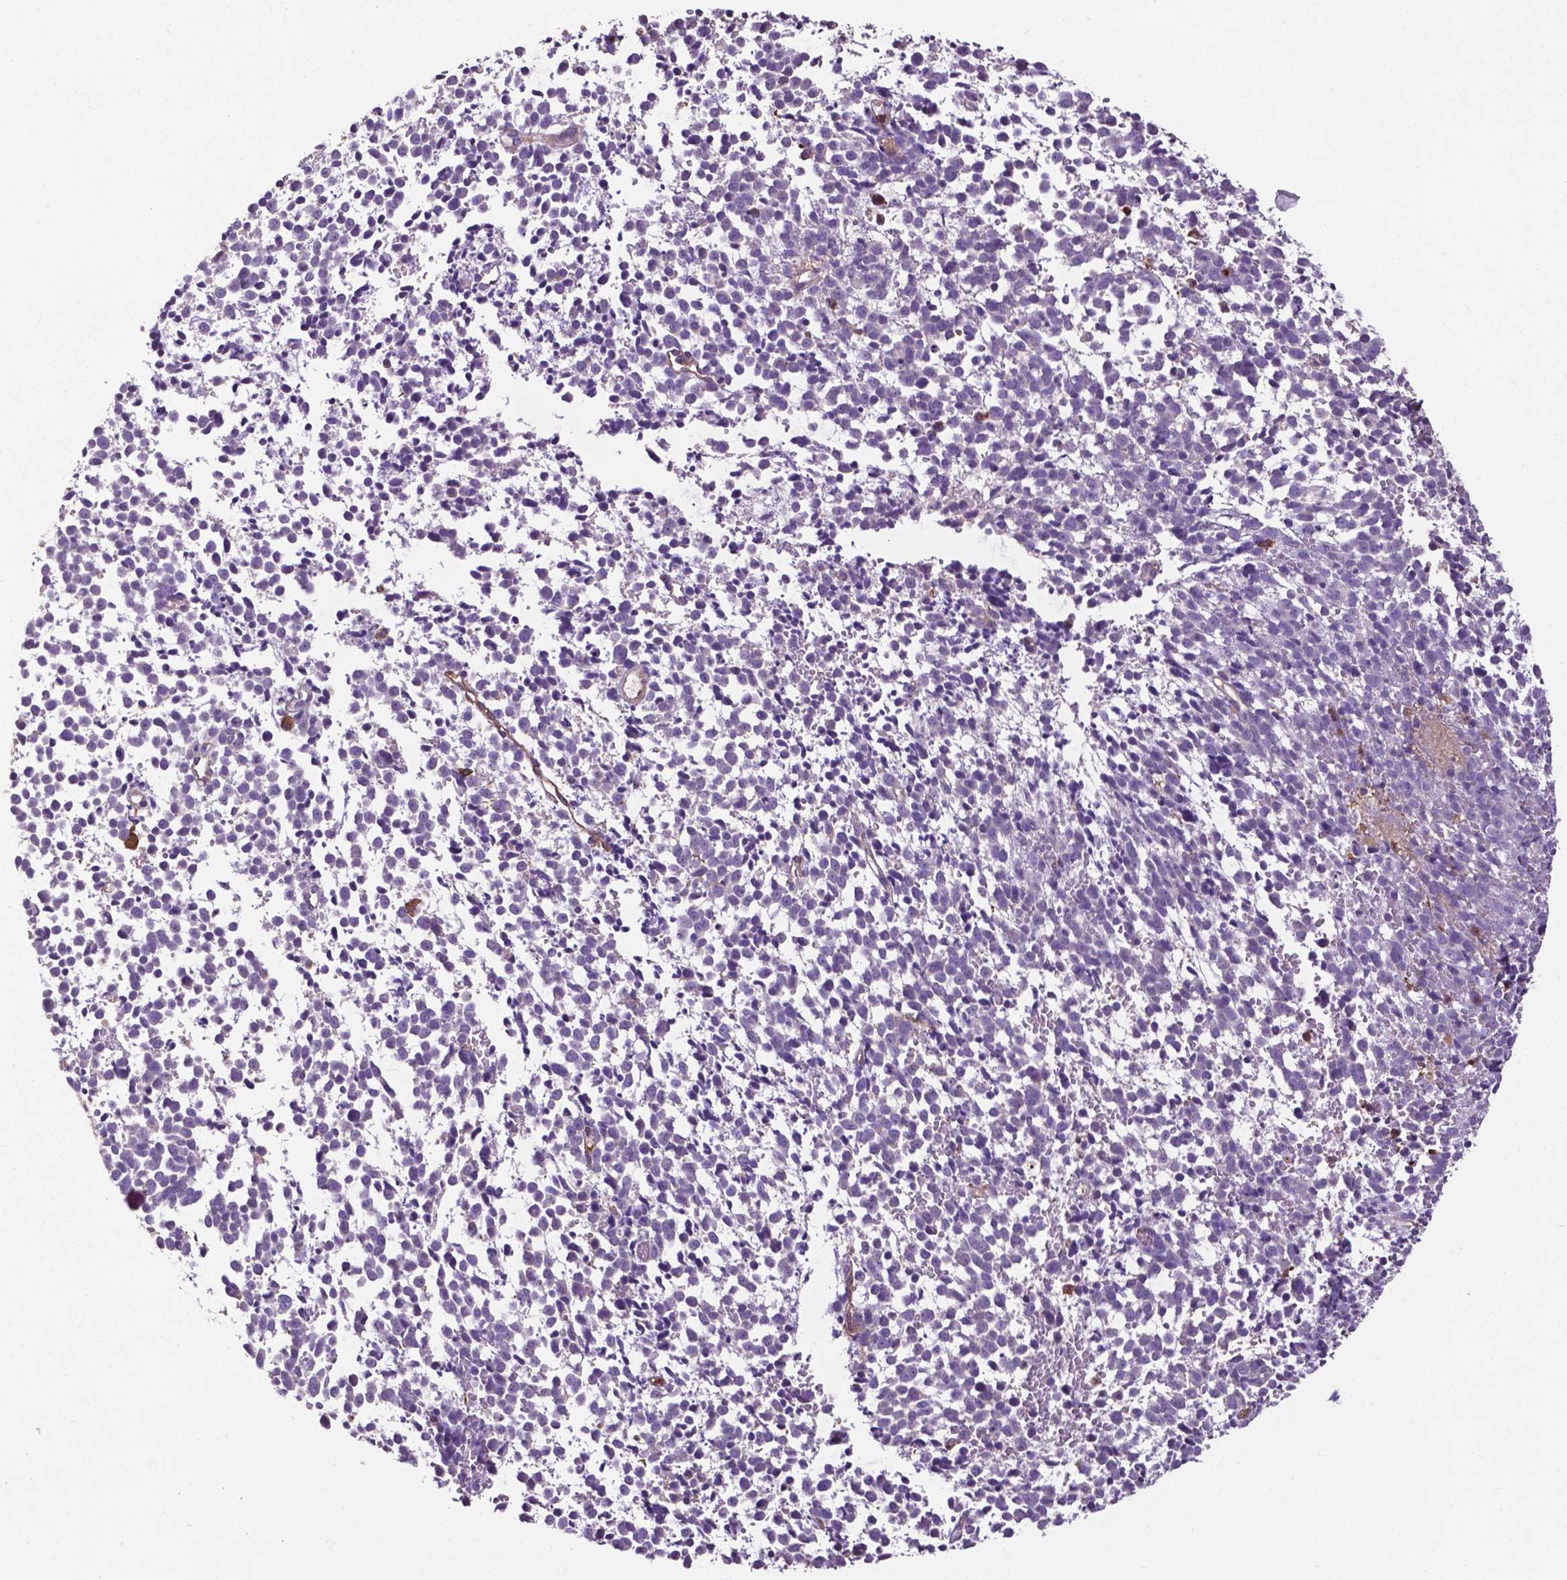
{"staining": {"intensity": "negative", "quantity": "none", "location": "none"}, "tissue": "melanoma", "cell_type": "Tumor cells", "image_type": "cancer", "snomed": [{"axis": "morphology", "description": "Malignant melanoma, NOS"}, {"axis": "topography", "description": "Skin"}], "caption": "The histopathology image displays no significant positivity in tumor cells of malignant melanoma. (Stains: DAB (3,3'-diaminobenzidine) IHC with hematoxylin counter stain, Microscopy: brightfield microscopy at high magnification).", "gene": "SMAD3", "patient": {"sex": "female", "age": 70}}